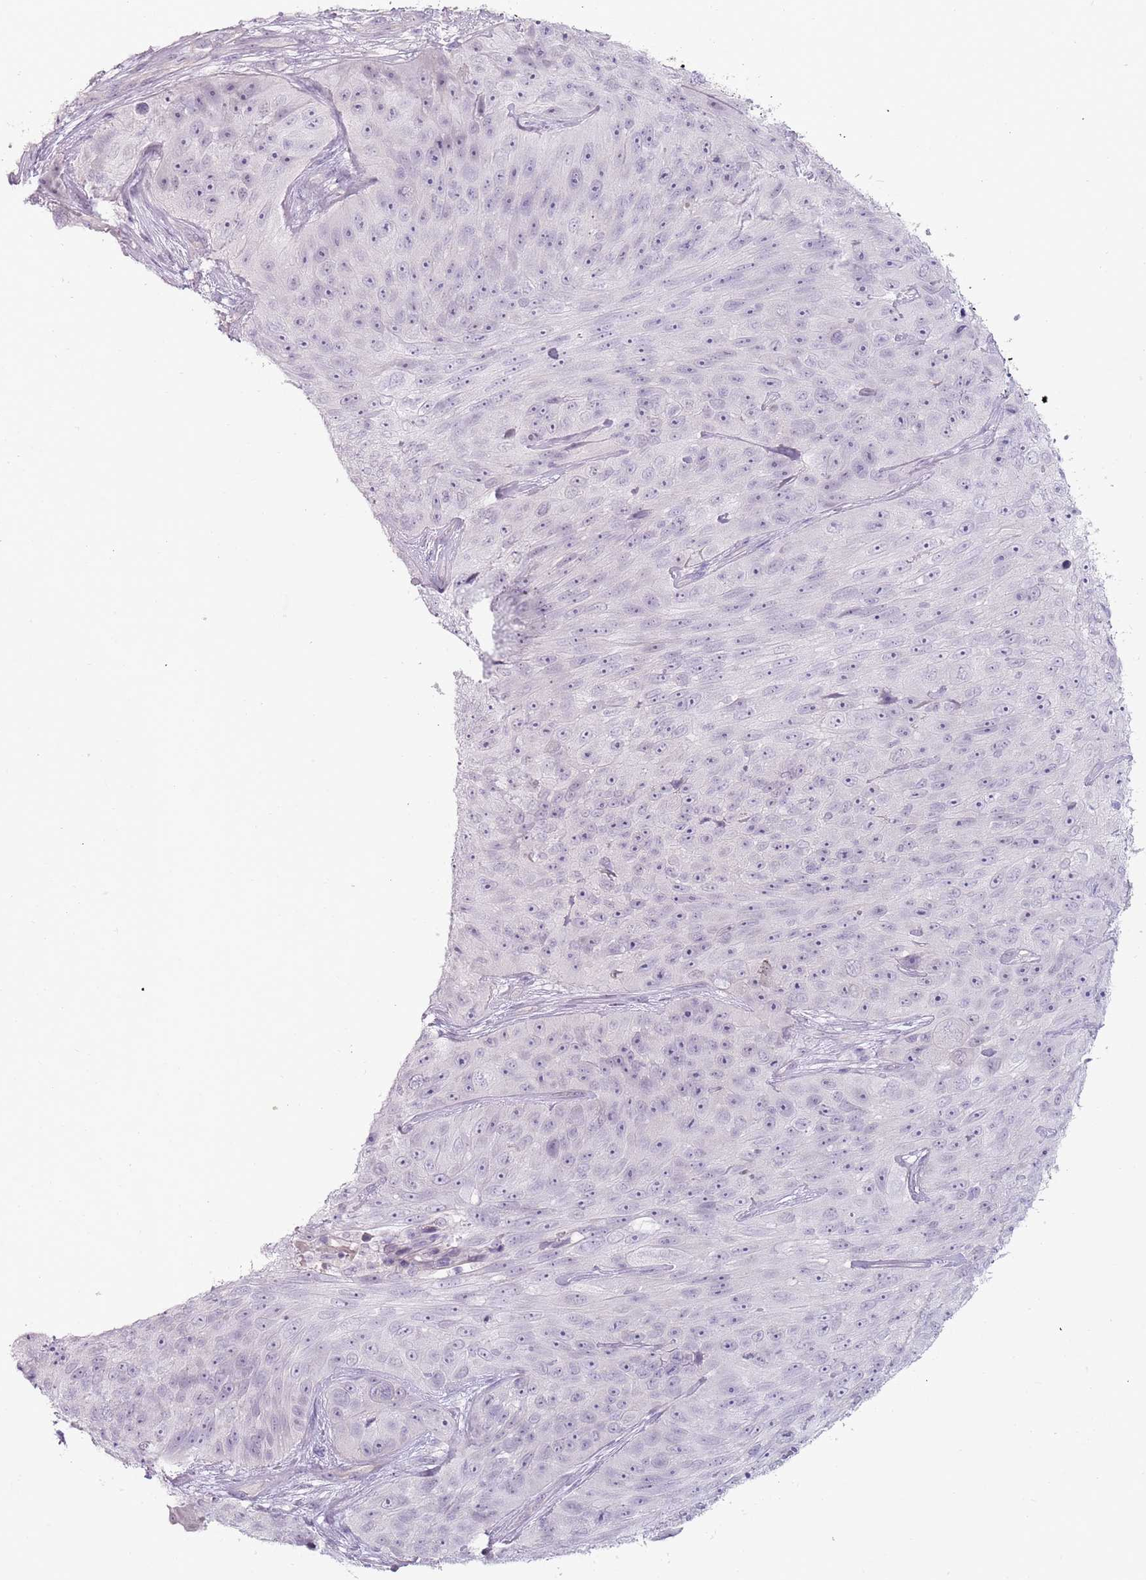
{"staining": {"intensity": "negative", "quantity": "none", "location": "none"}, "tissue": "skin cancer", "cell_type": "Tumor cells", "image_type": "cancer", "snomed": [{"axis": "morphology", "description": "Squamous cell carcinoma, NOS"}, {"axis": "topography", "description": "Skin"}], "caption": "Immunohistochemistry (IHC) of skin cancer displays no staining in tumor cells.", "gene": "RFX2", "patient": {"sex": "female", "age": 87}}